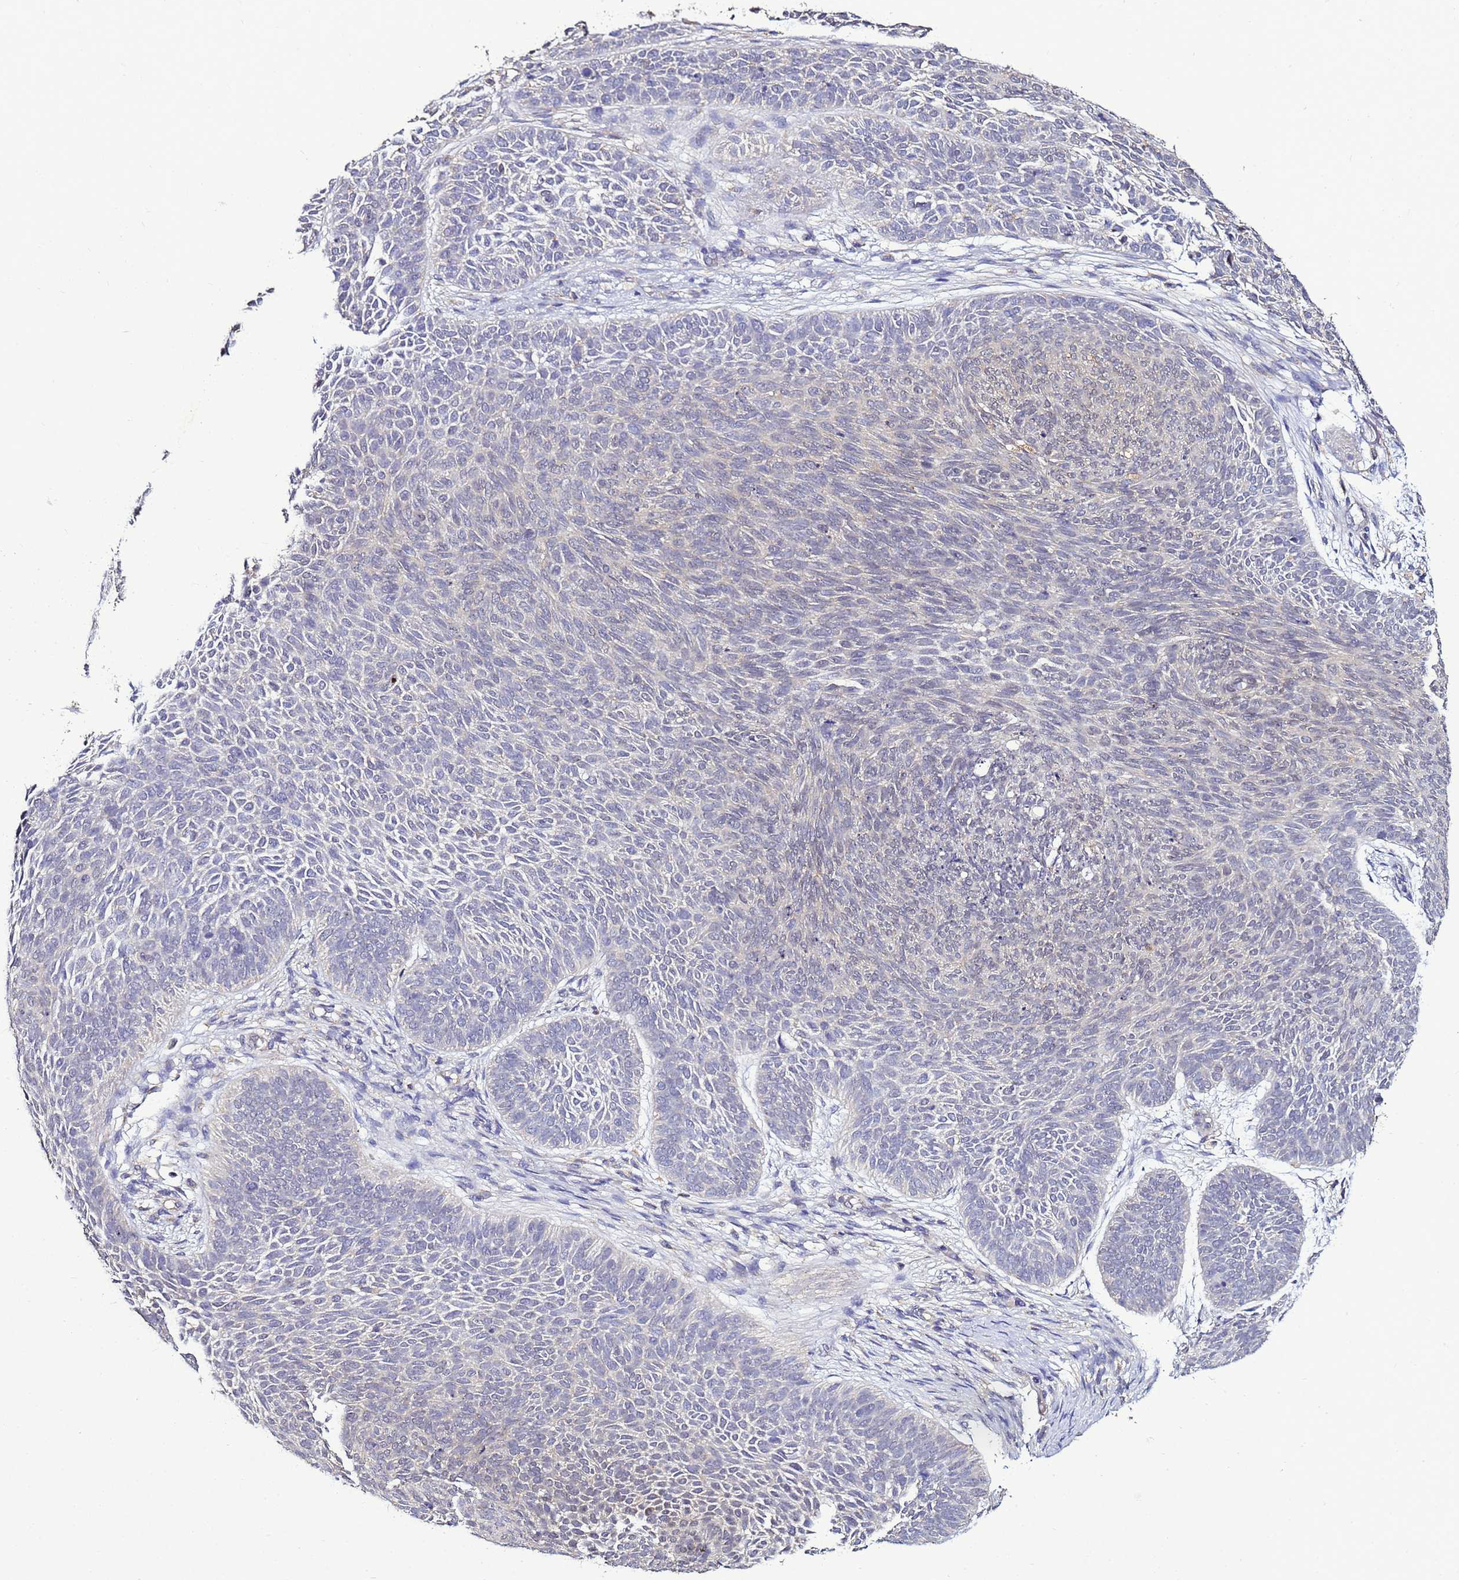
{"staining": {"intensity": "negative", "quantity": "none", "location": "none"}, "tissue": "skin cancer", "cell_type": "Tumor cells", "image_type": "cancer", "snomed": [{"axis": "morphology", "description": "Basal cell carcinoma"}, {"axis": "topography", "description": "Skin"}], "caption": "This is an immunohistochemistry image of skin cancer (basal cell carcinoma). There is no expression in tumor cells.", "gene": "ENOPH1", "patient": {"sex": "male", "age": 85}}